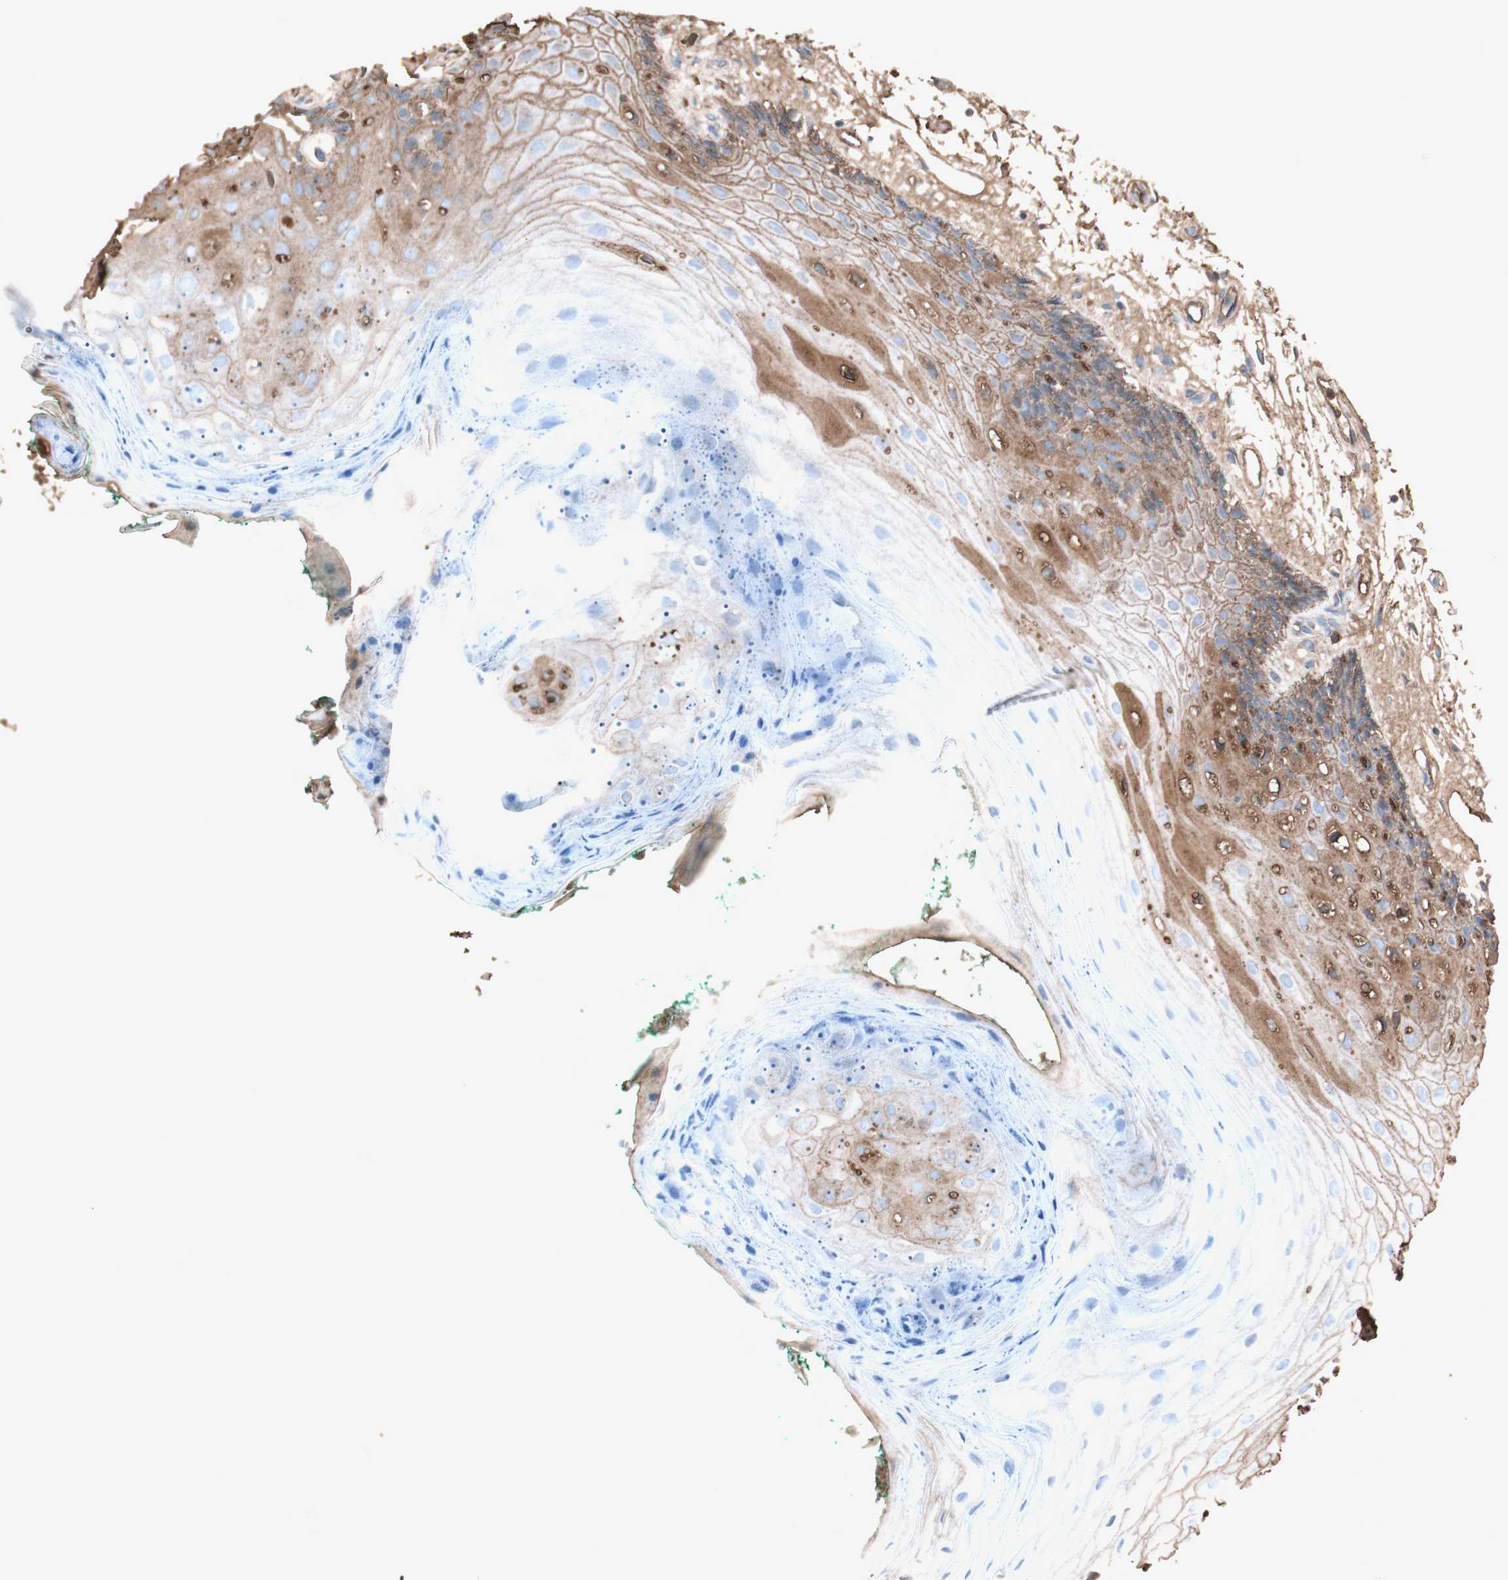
{"staining": {"intensity": "moderate", "quantity": "25%-75%", "location": "cytoplasmic/membranous"}, "tissue": "oral mucosa", "cell_type": "Squamous epithelial cells", "image_type": "normal", "snomed": [{"axis": "morphology", "description": "Normal tissue, NOS"}, {"axis": "topography", "description": "Skeletal muscle"}, {"axis": "topography", "description": "Oral tissue"}, {"axis": "topography", "description": "Peripheral nerve tissue"}], "caption": "High-power microscopy captured an immunohistochemistry histopathology image of normal oral mucosa, revealing moderate cytoplasmic/membranous positivity in about 25%-75% of squamous epithelial cells. Ihc stains the protein of interest in brown and the nuclei are stained blue.", "gene": "MMP14", "patient": {"sex": "female", "age": 84}}